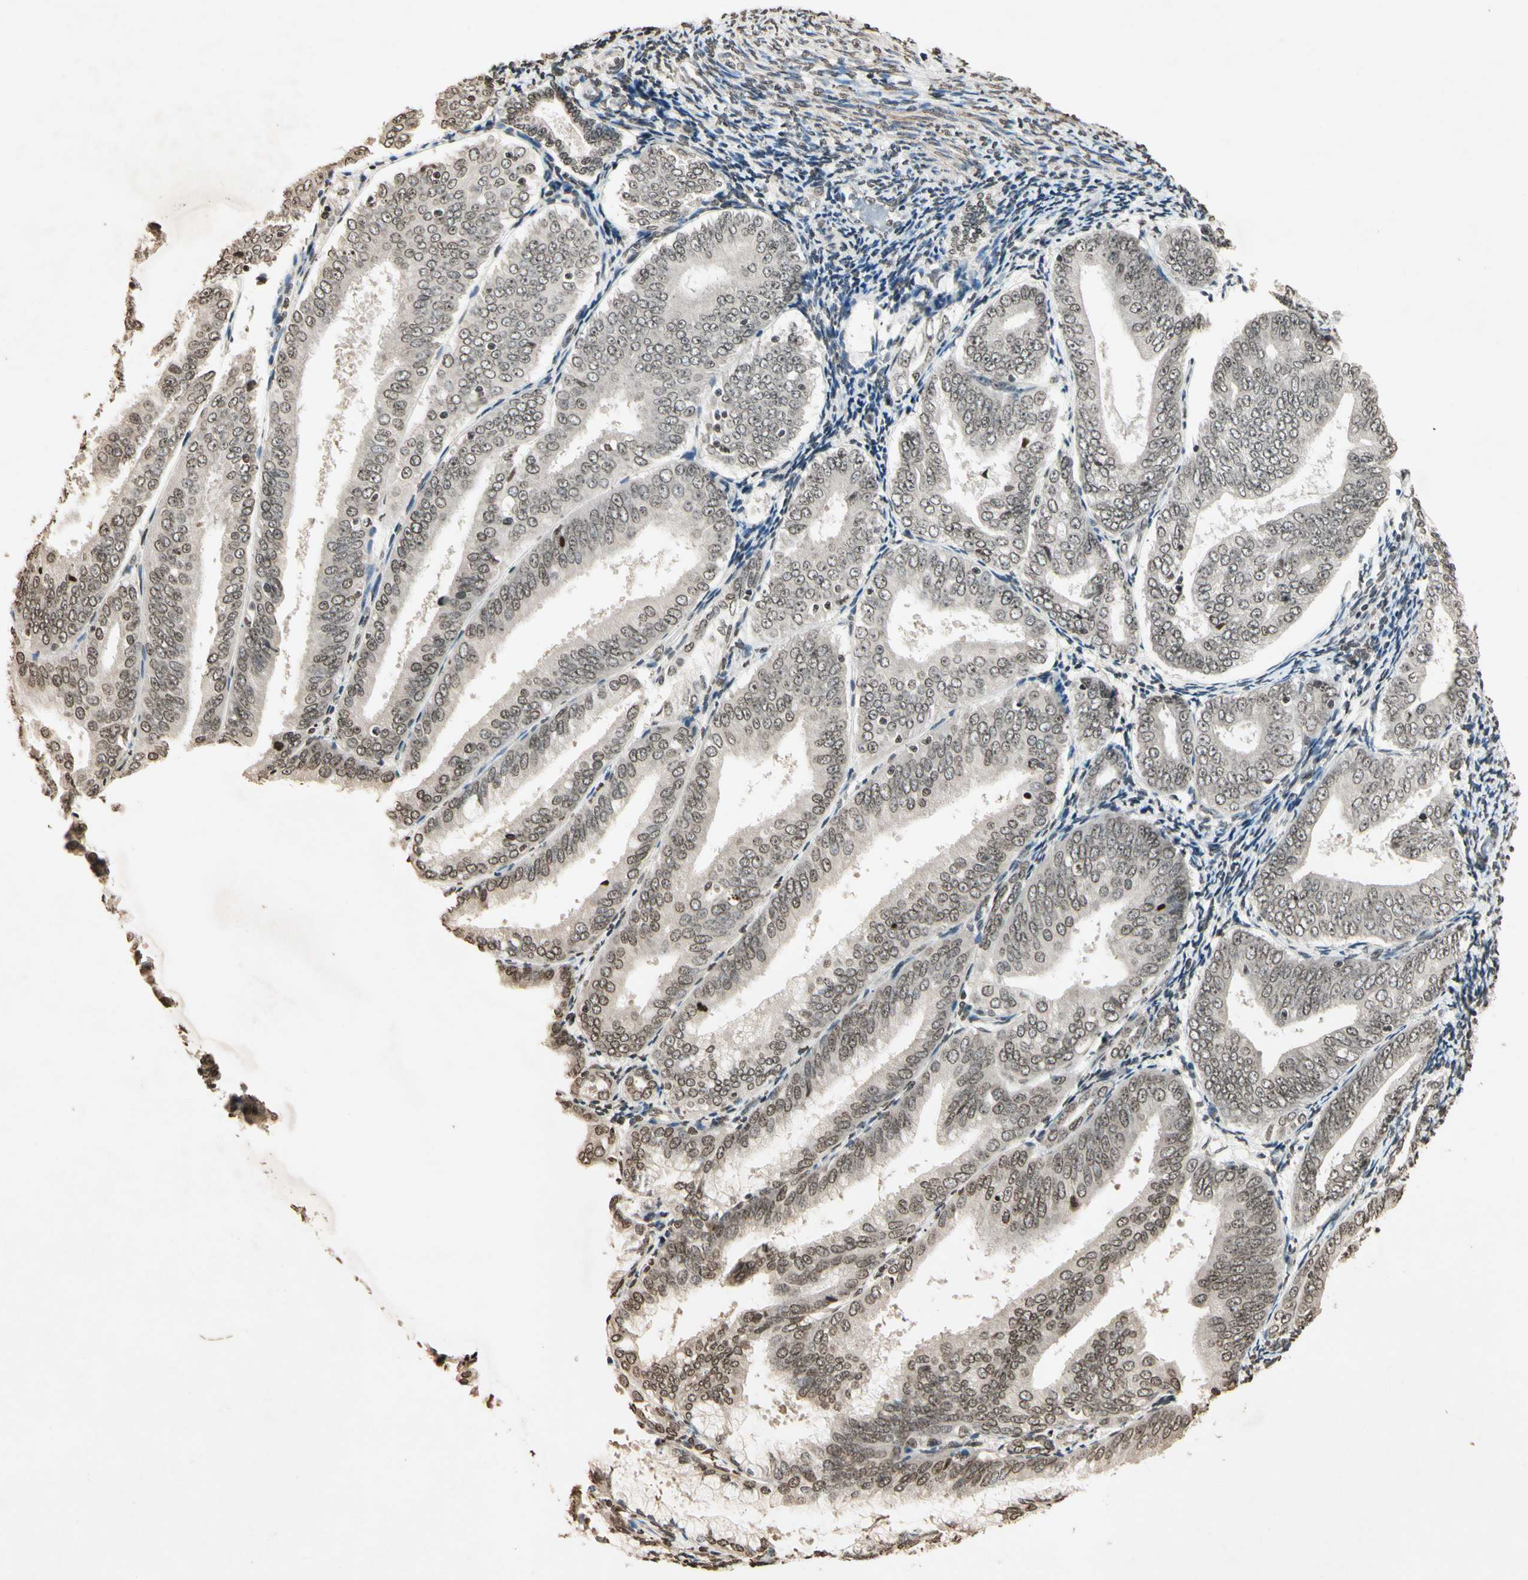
{"staining": {"intensity": "weak", "quantity": "25%-75%", "location": "cytoplasmic/membranous,nuclear"}, "tissue": "endometrial cancer", "cell_type": "Tumor cells", "image_type": "cancer", "snomed": [{"axis": "morphology", "description": "Adenocarcinoma, NOS"}, {"axis": "topography", "description": "Endometrium"}], "caption": "Immunohistochemical staining of endometrial adenocarcinoma exhibits weak cytoplasmic/membranous and nuclear protein expression in approximately 25%-75% of tumor cells.", "gene": "TOP1", "patient": {"sex": "female", "age": 63}}